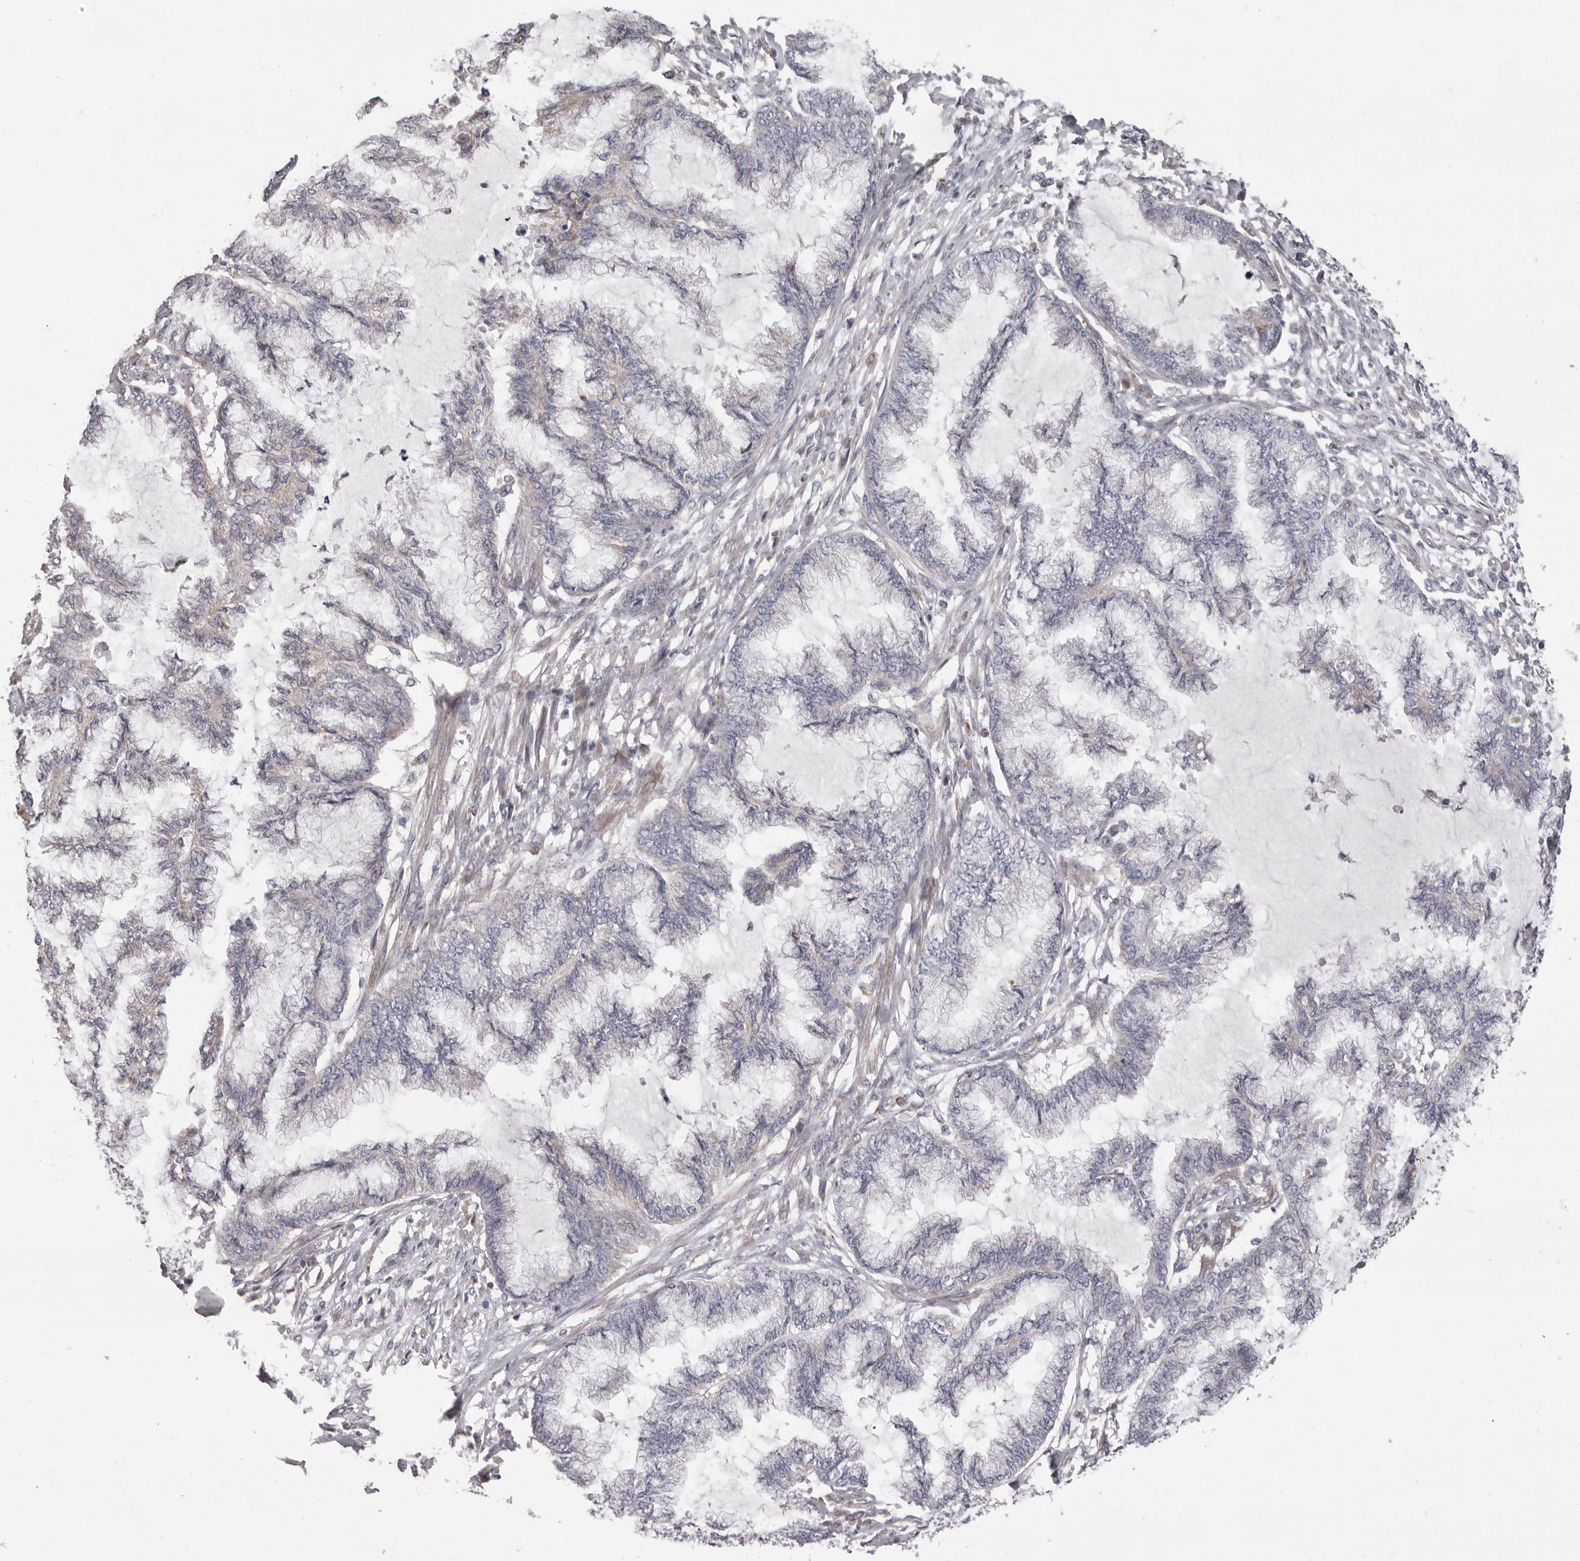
{"staining": {"intensity": "weak", "quantity": "25%-75%", "location": "cytoplasmic/membranous"}, "tissue": "endometrial cancer", "cell_type": "Tumor cells", "image_type": "cancer", "snomed": [{"axis": "morphology", "description": "Adenocarcinoma, NOS"}, {"axis": "topography", "description": "Endometrium"}], "caption": "Human endometrial cancer (adenocarcinoma) stained with a protein marker shows weak staining in tumor cells.", "gene": "PRMT2", "patient": {"sex": "female", "age": 86}}